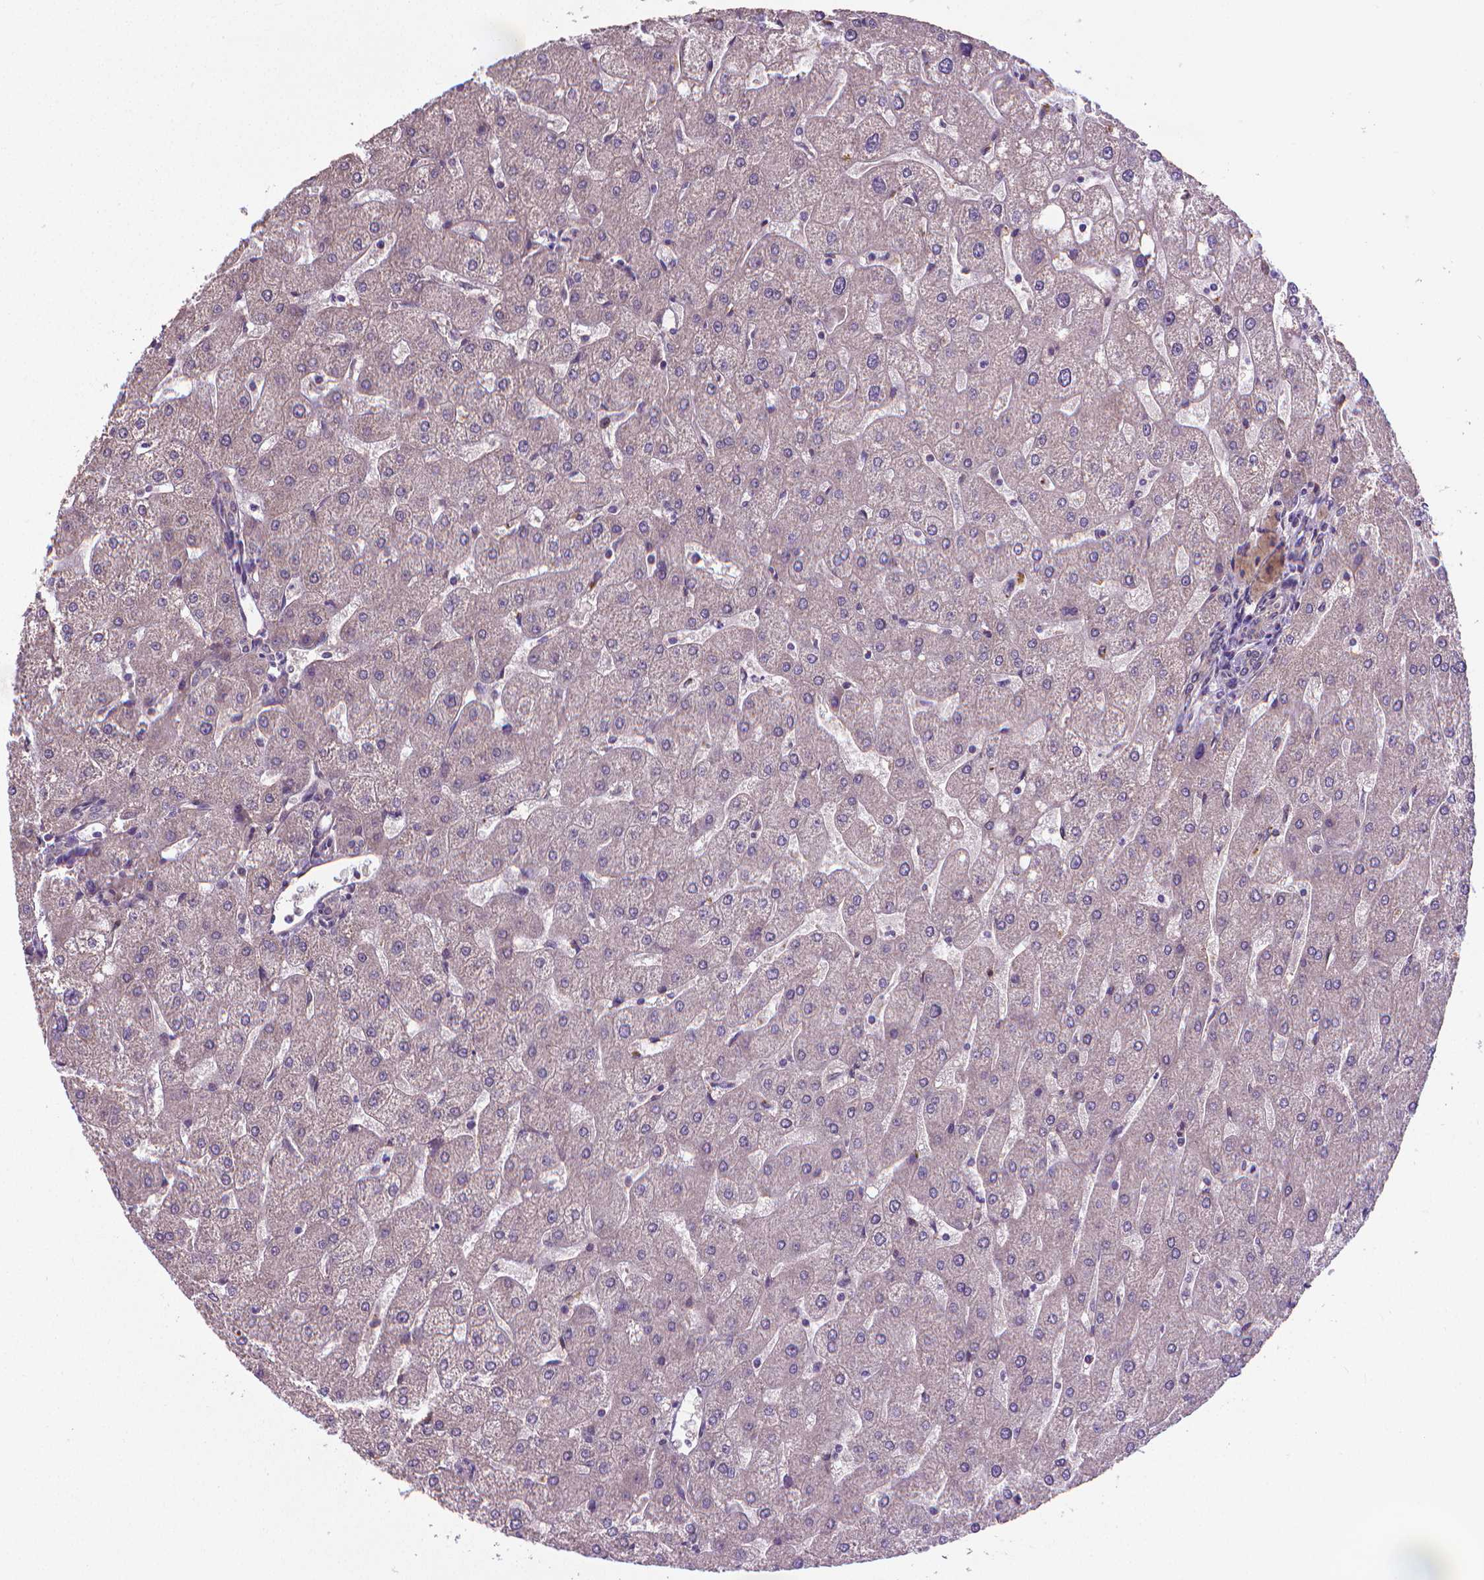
{"staining": {"intensity": "weak", "quantity": "<25%", "location": "cytoplasmic/membranous"}, "tissue": "liver", "cell_type": "Cholangiocytes", "image_type": "normal", "snomed": [{"axis": "morphology", "description": "Normal tissue, NOS"}, {"axis": "topography", "description": "Liver"}], "caption": "A photomicrograph of liver stained for a protein shows no brown staining in cholangiocytes.", "gene": "GPR63", "patient": {"sex": "male", "age": 67}}